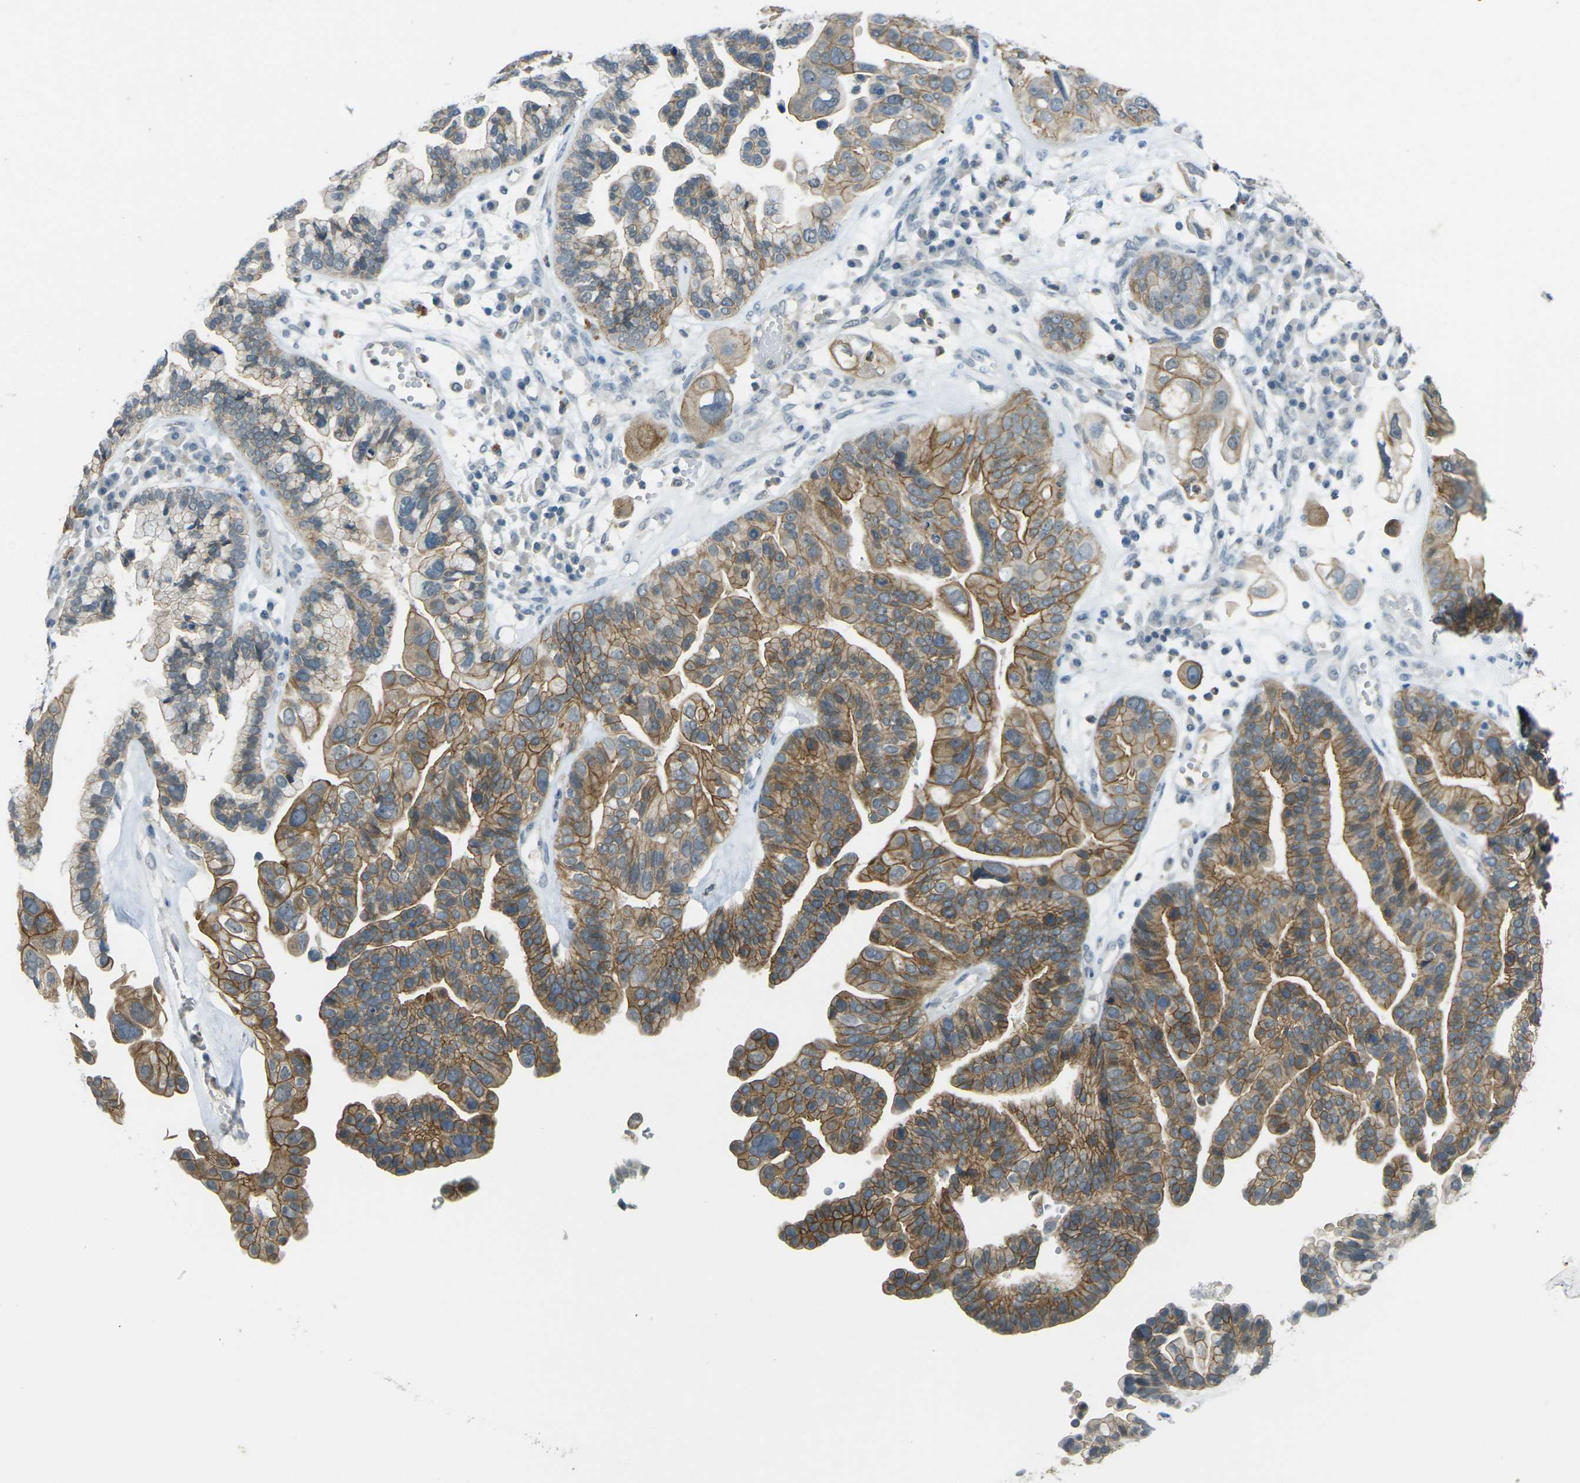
{"staining": {"intensity": "moderate", "quantity": ">75%", "location": "cytoplasmic/membranous"}, "tissue": "ovarian cancer", "cell_type": "Tumor cells", "image_type": "cancer", "snomed": [{"axis": "morphology", "description": "Cystadenocarcinoma, serous, NOS"}, {"axis": "topography", "description": "Ovary"}], "caption": "IHC of serous cystadenocarcinoma (ovarian) reveals medium levels of moderate cytoplasmic/membranous staining in about >75% of tumor cells.", "gene": "SPTBN2", "patient": {"sex": "female", "age": 56}}